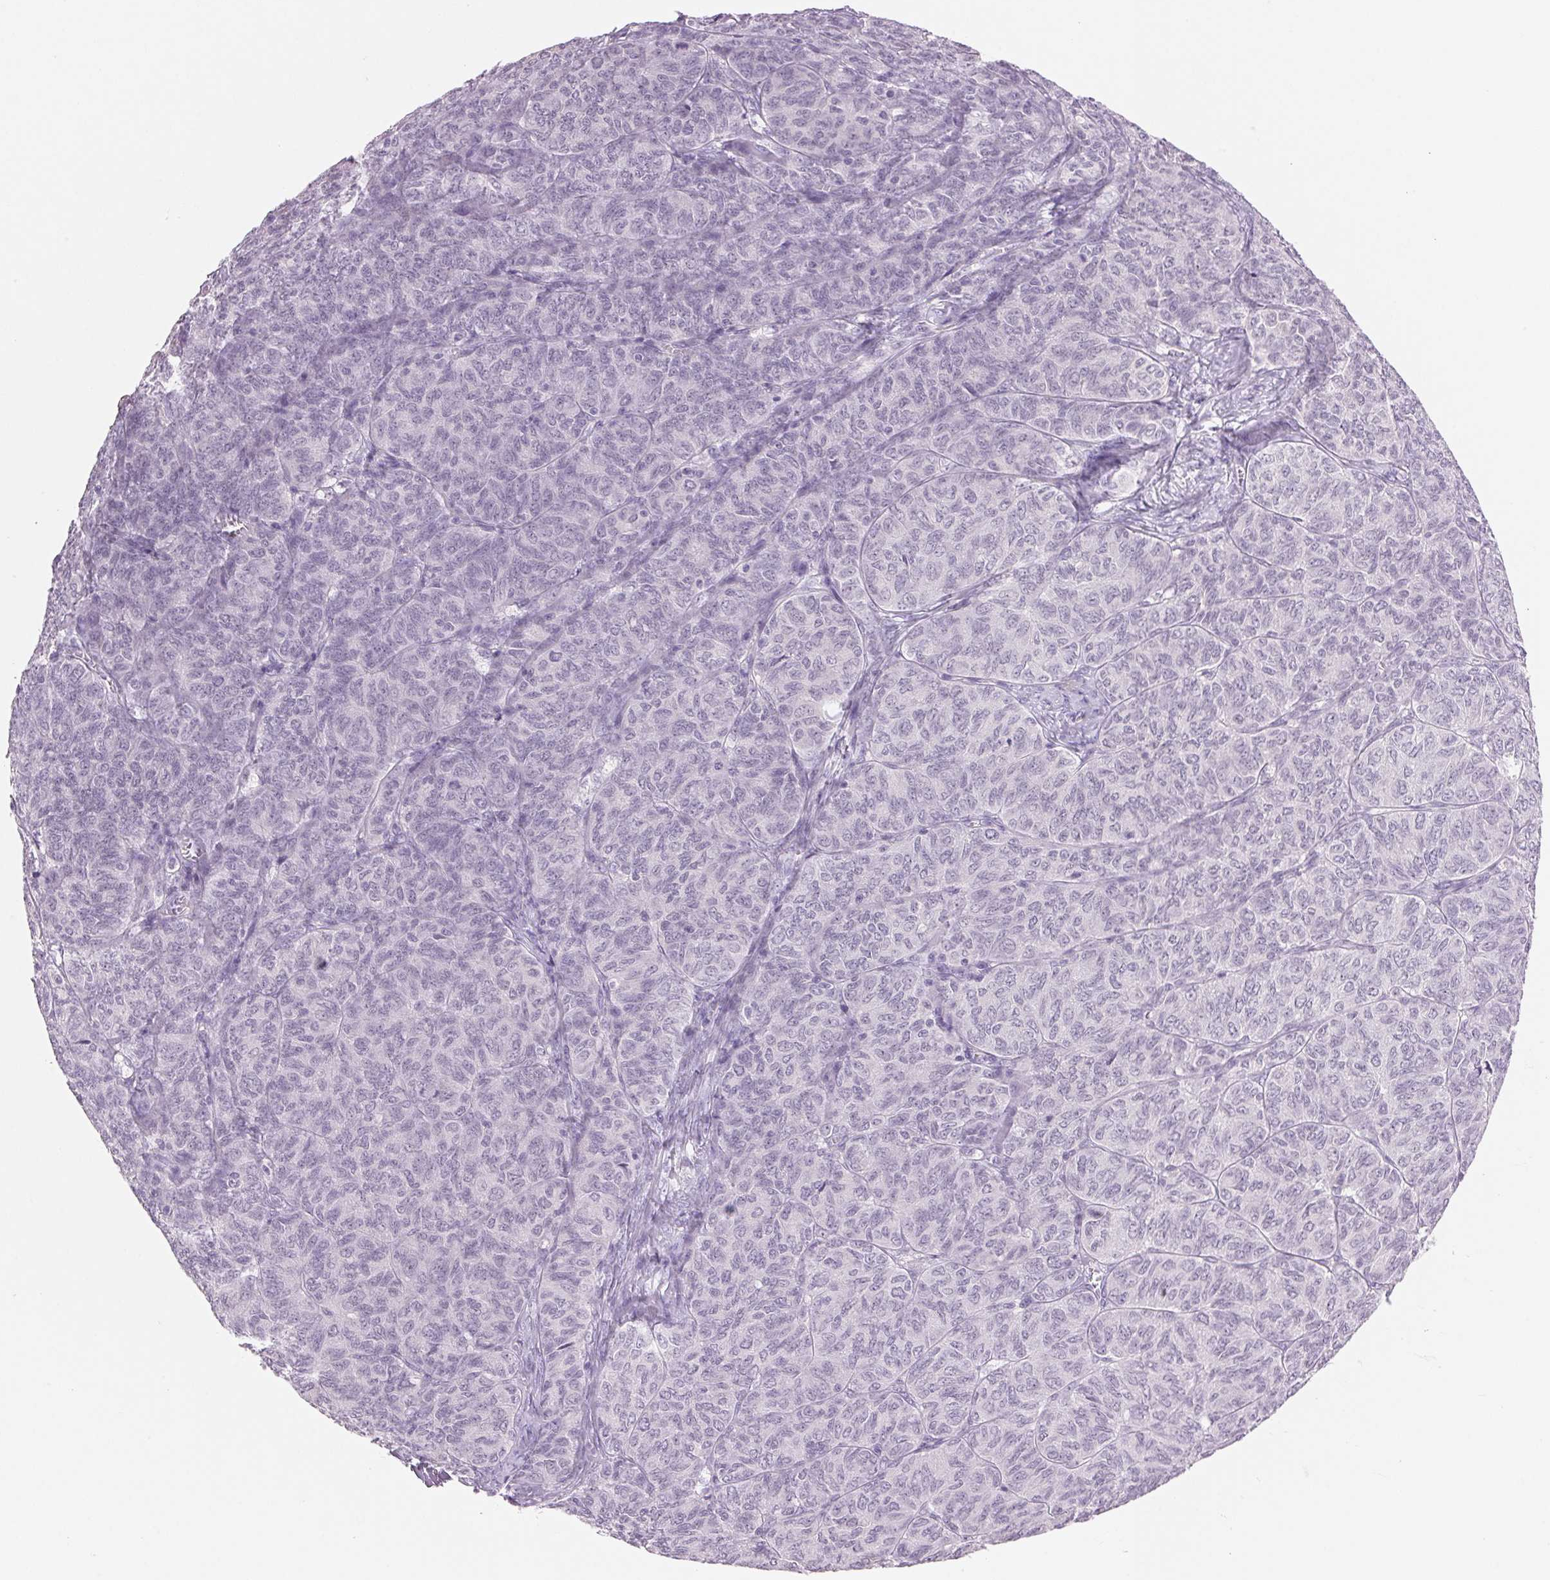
{"staining": {"intensity": "negative", "quantity": "none", "location": "none"}, "tissue": "ovarian cancer", "cell_type": "Tumor cells", "image_type": "cancer", "snomed": [{"axis": "morphology", "description": "Carcinoma, endometroid"}, {"axis": "topography", "description": "Ovary"}], "caption": "The immunohistochemistry photomicrograph has no significant expression in tumor cells of ovarian cancer (endometroid carcinoma) tissue.", "gene": "CYP11B1", "patient": {"sex": "female", "age": 80}}